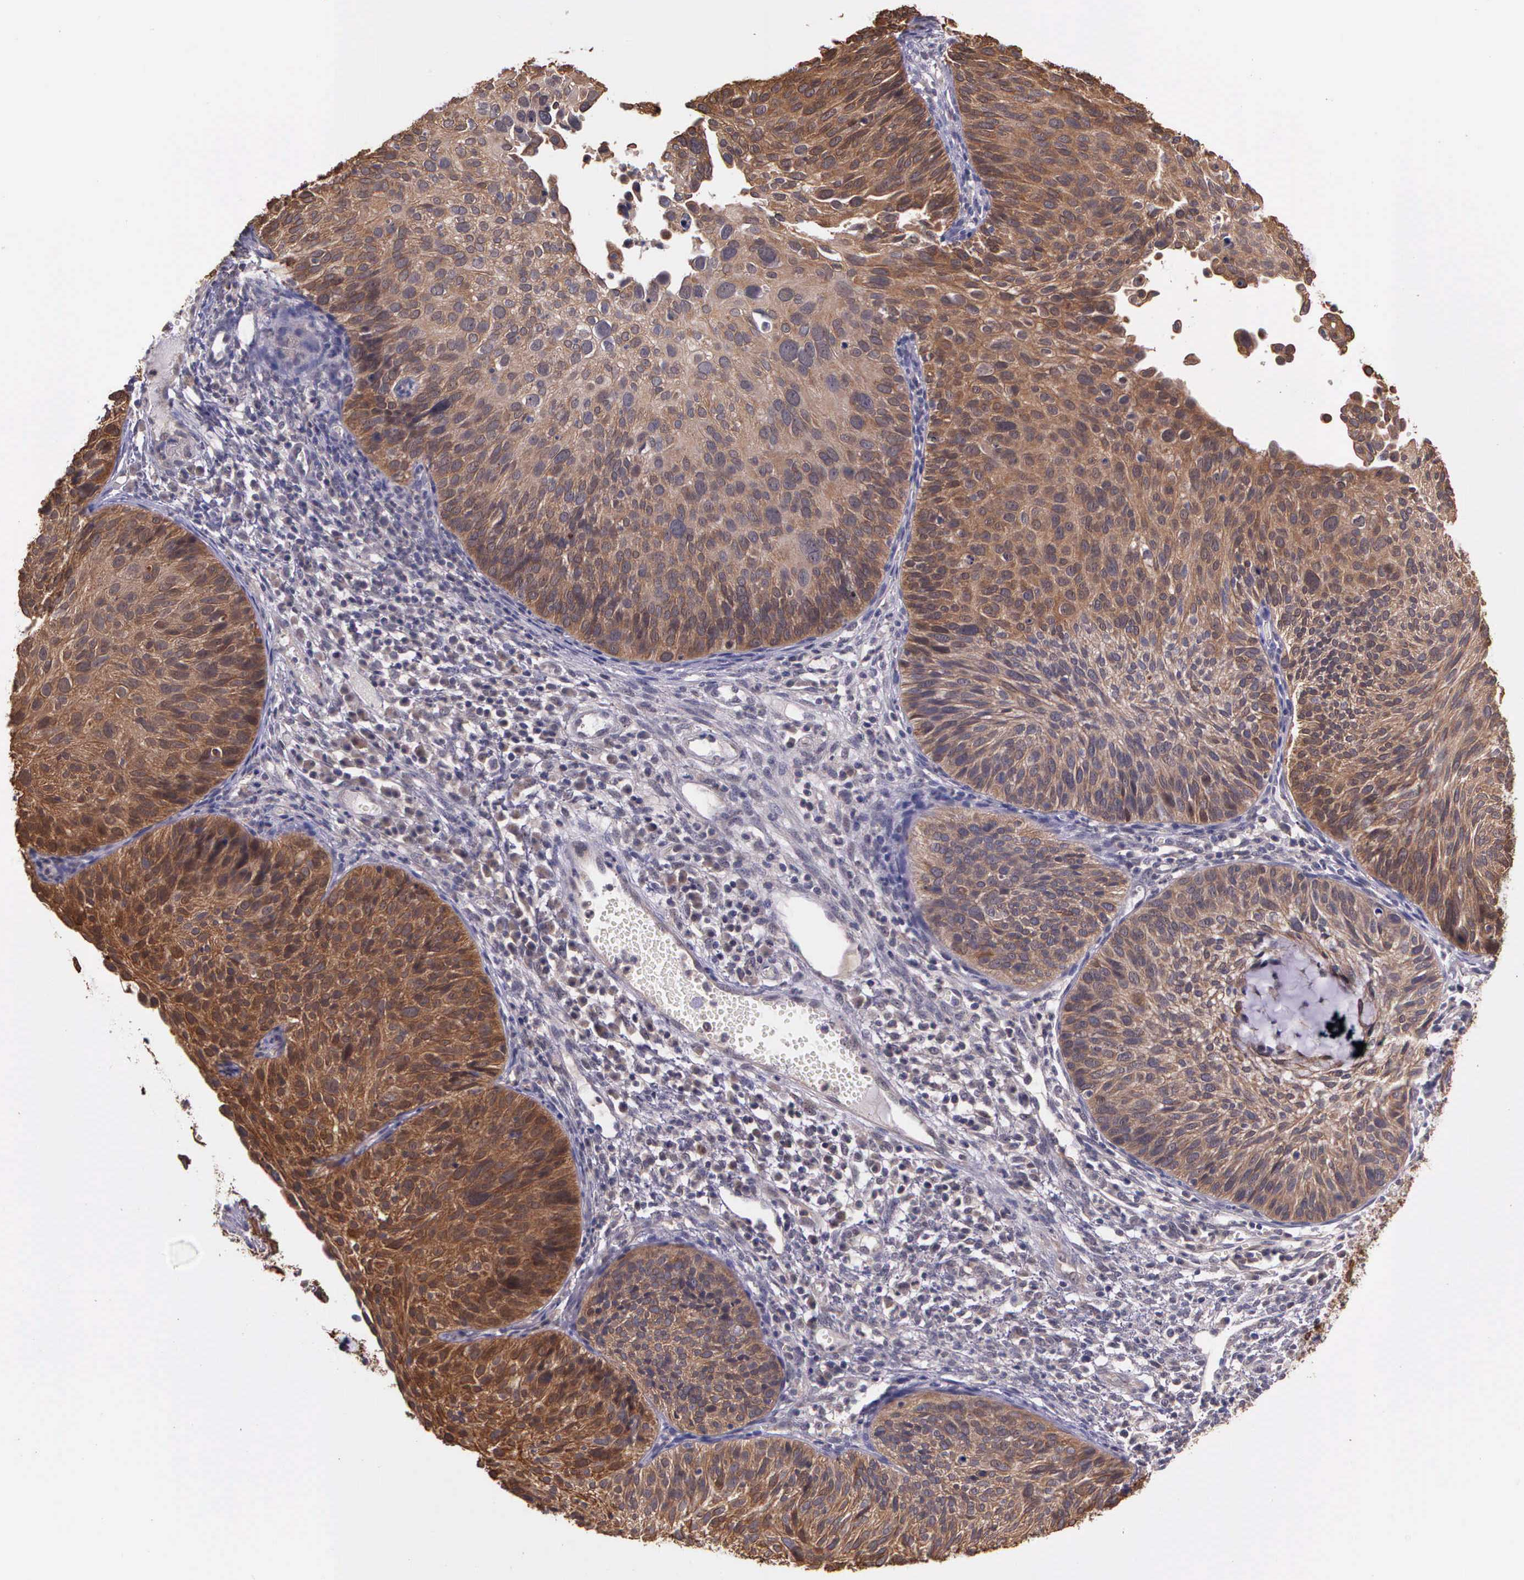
{"staining": {"intensity": "moderate", "quantity": ">75%", "location": "cytoplasmic/membranous"}, "tissue": "cervical cancer", "cell_type": "Tumor cells", "image_type": "cancer", "snomed": [{"axis": "morphology", "description": "Squamous cell carcinoma, NOS"}, {"axis": "topography", "description": "Cervix"}], "caption": "A medium amount of moderate cytoplasmic/membranous expression is identified in approximately >75% of tumor cells in cervical squamous cell carcinoma tissue.", "gene": "IGBP1", "patient": {"sex": "female", "age": 36}}